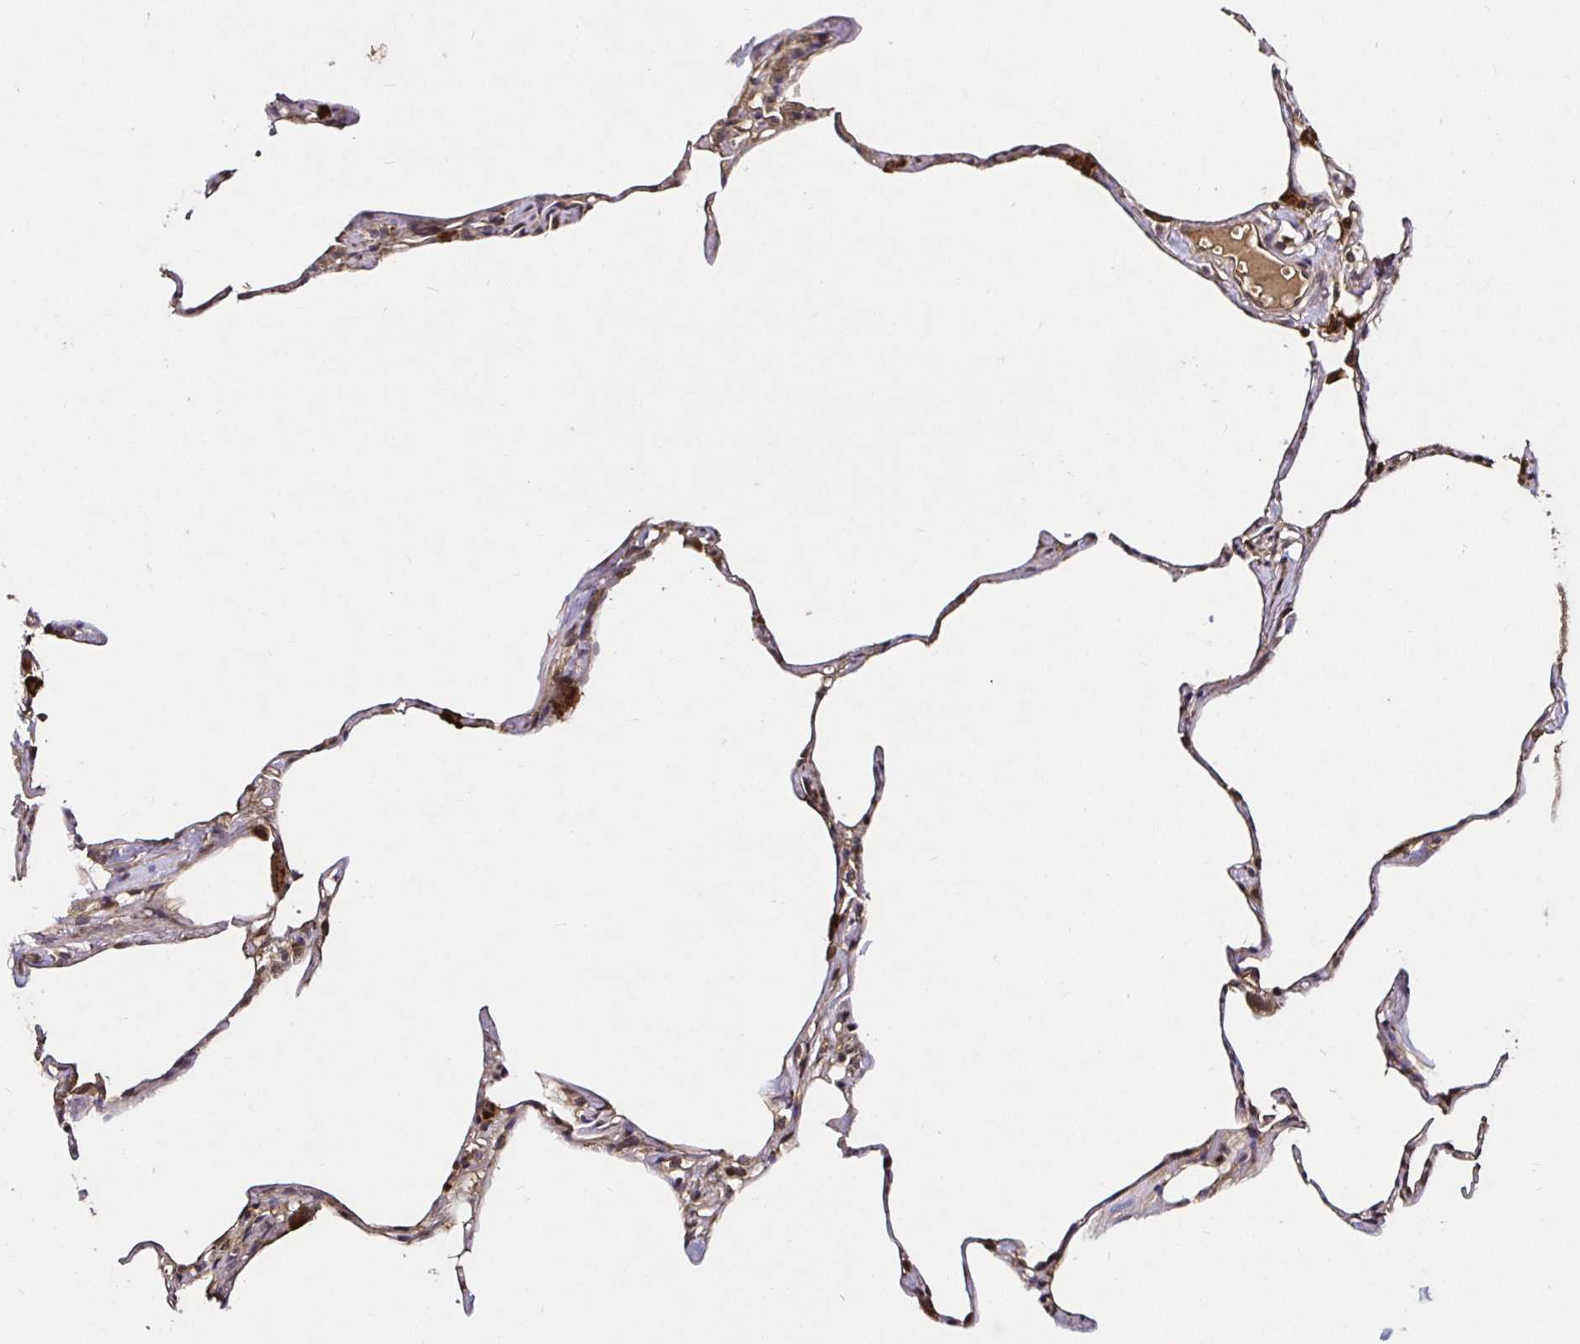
{"staining": {"intensity": "moderate", "quantity": "<25%", "location": "cytoplasmic/membranous"}, "tissue": "lung", "cell_type": "Alveolar cells", "image_type": "normal", "snomed": [{"axis": "morphology", "description": "Normal tissue, NOS"}, {"axis": "topography", "description": "Lung"}], "caption": "High-magnification brightfield microscopy of benign lung stained with DAB (3,3'-diaminobenzidine) (brown) and counterstained with hematoxylin (blue). alveolar cells exhibit moderate cytoplasmic/membranous positivity is appreciated in approximately<25% of cells.", "gene": "SMYD3", "patient": {"sex": "male", "age": 65}}